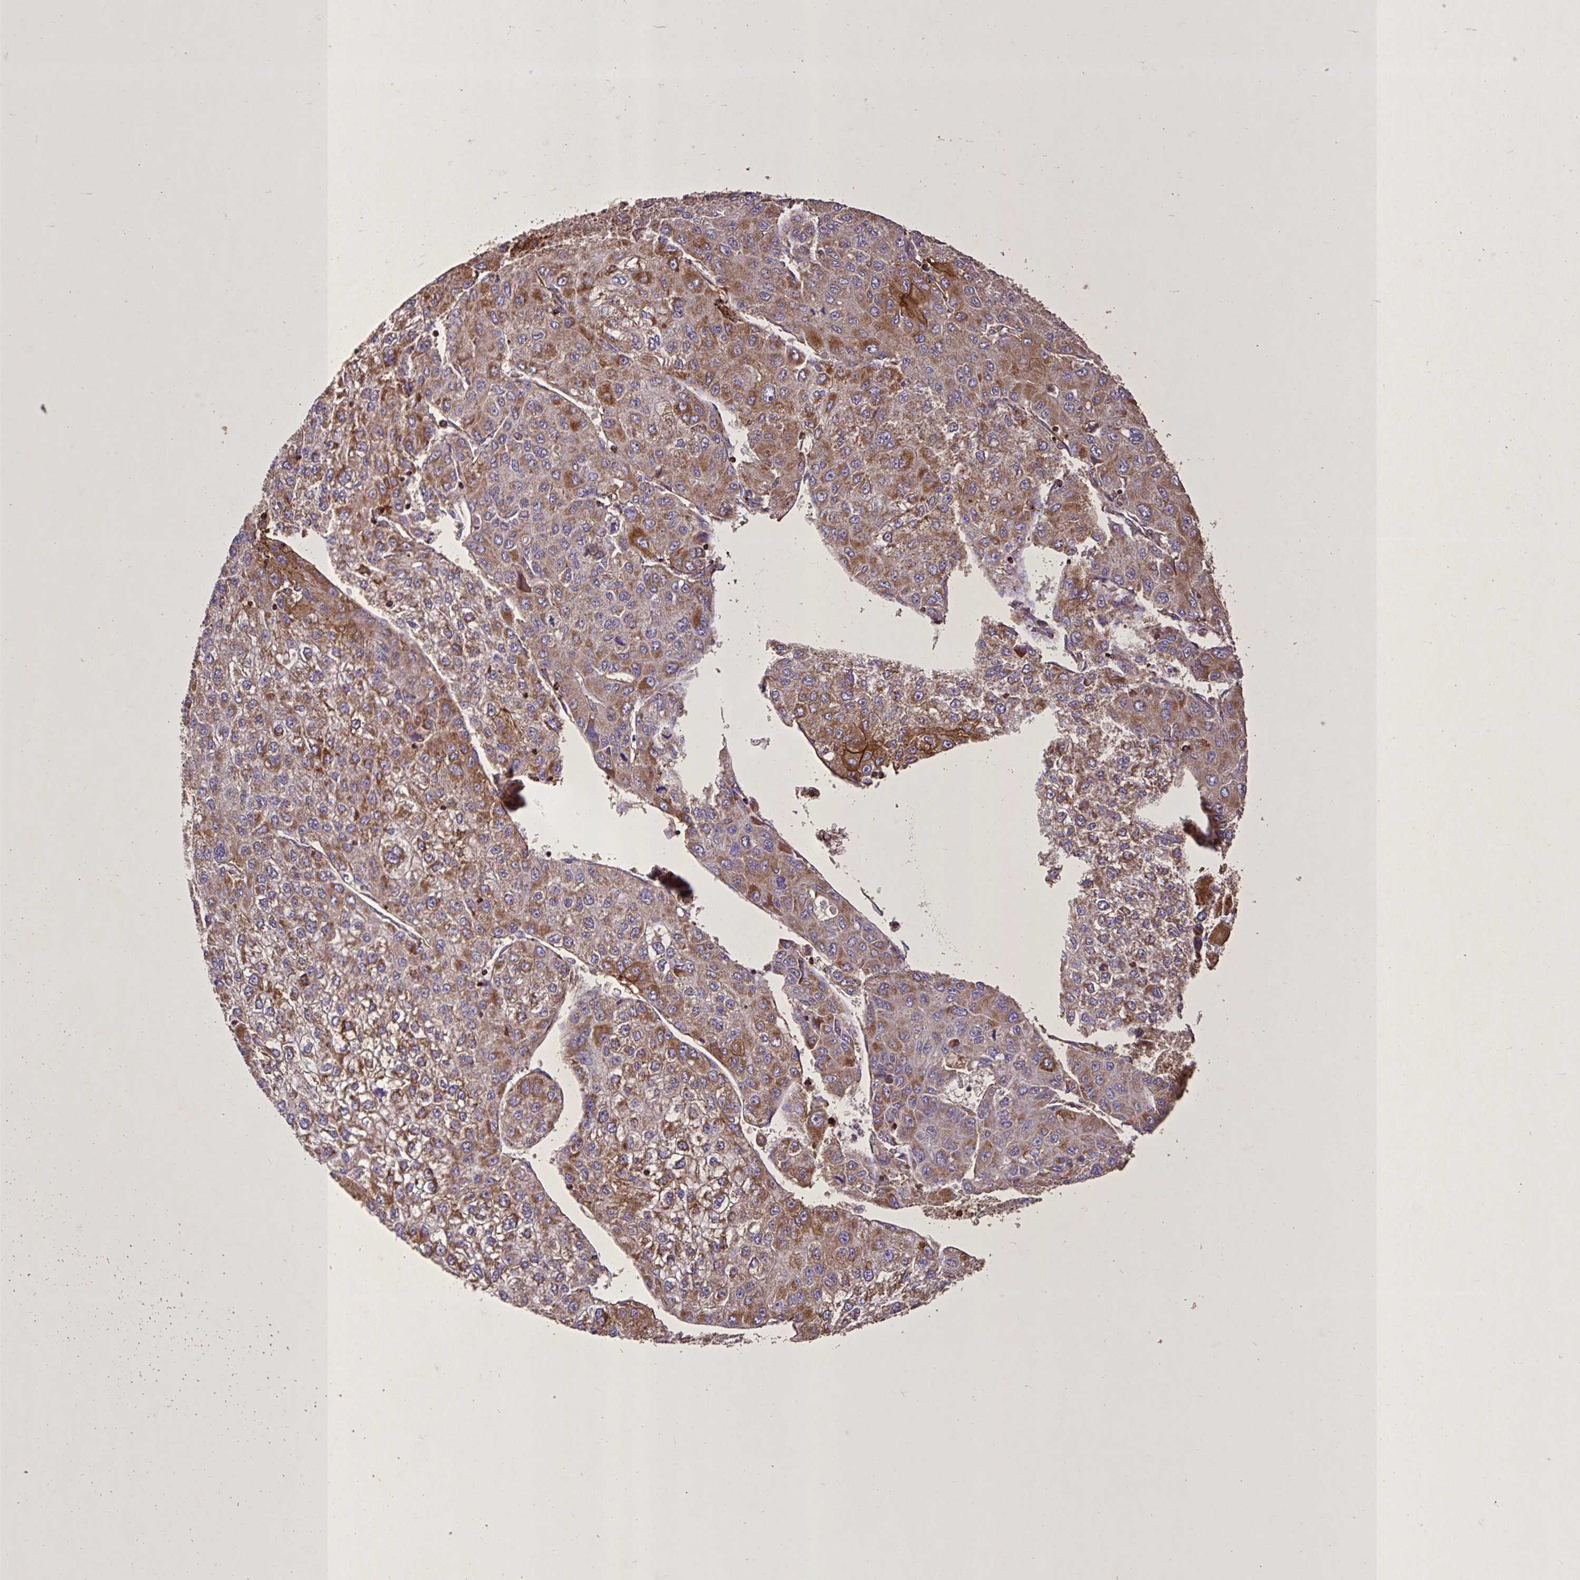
{"staining": {"intensity": "moderate", "quantity": ">75%", "location": "cytoplasmic/membranous"}, "tissue": "liver cancer", "cell_type": "Tumor cells", "image_type": "cancer", "snomed": [{"axis": "morphology", "description": "Carcinoma, Hepatocellular, NOS"}, {"axis": "topography", "description": "Liver"}], "caption": "A high-resolution image shows immunohistochemistry (IHC) staining of liver cancer (hepatocellular carcinoma), which exhibits moderate cytoplasmic/membranous positivity in approximately >75% of tumor cells.", "gene": "AGK", "patient": {"sex": "female", "age": 66}}